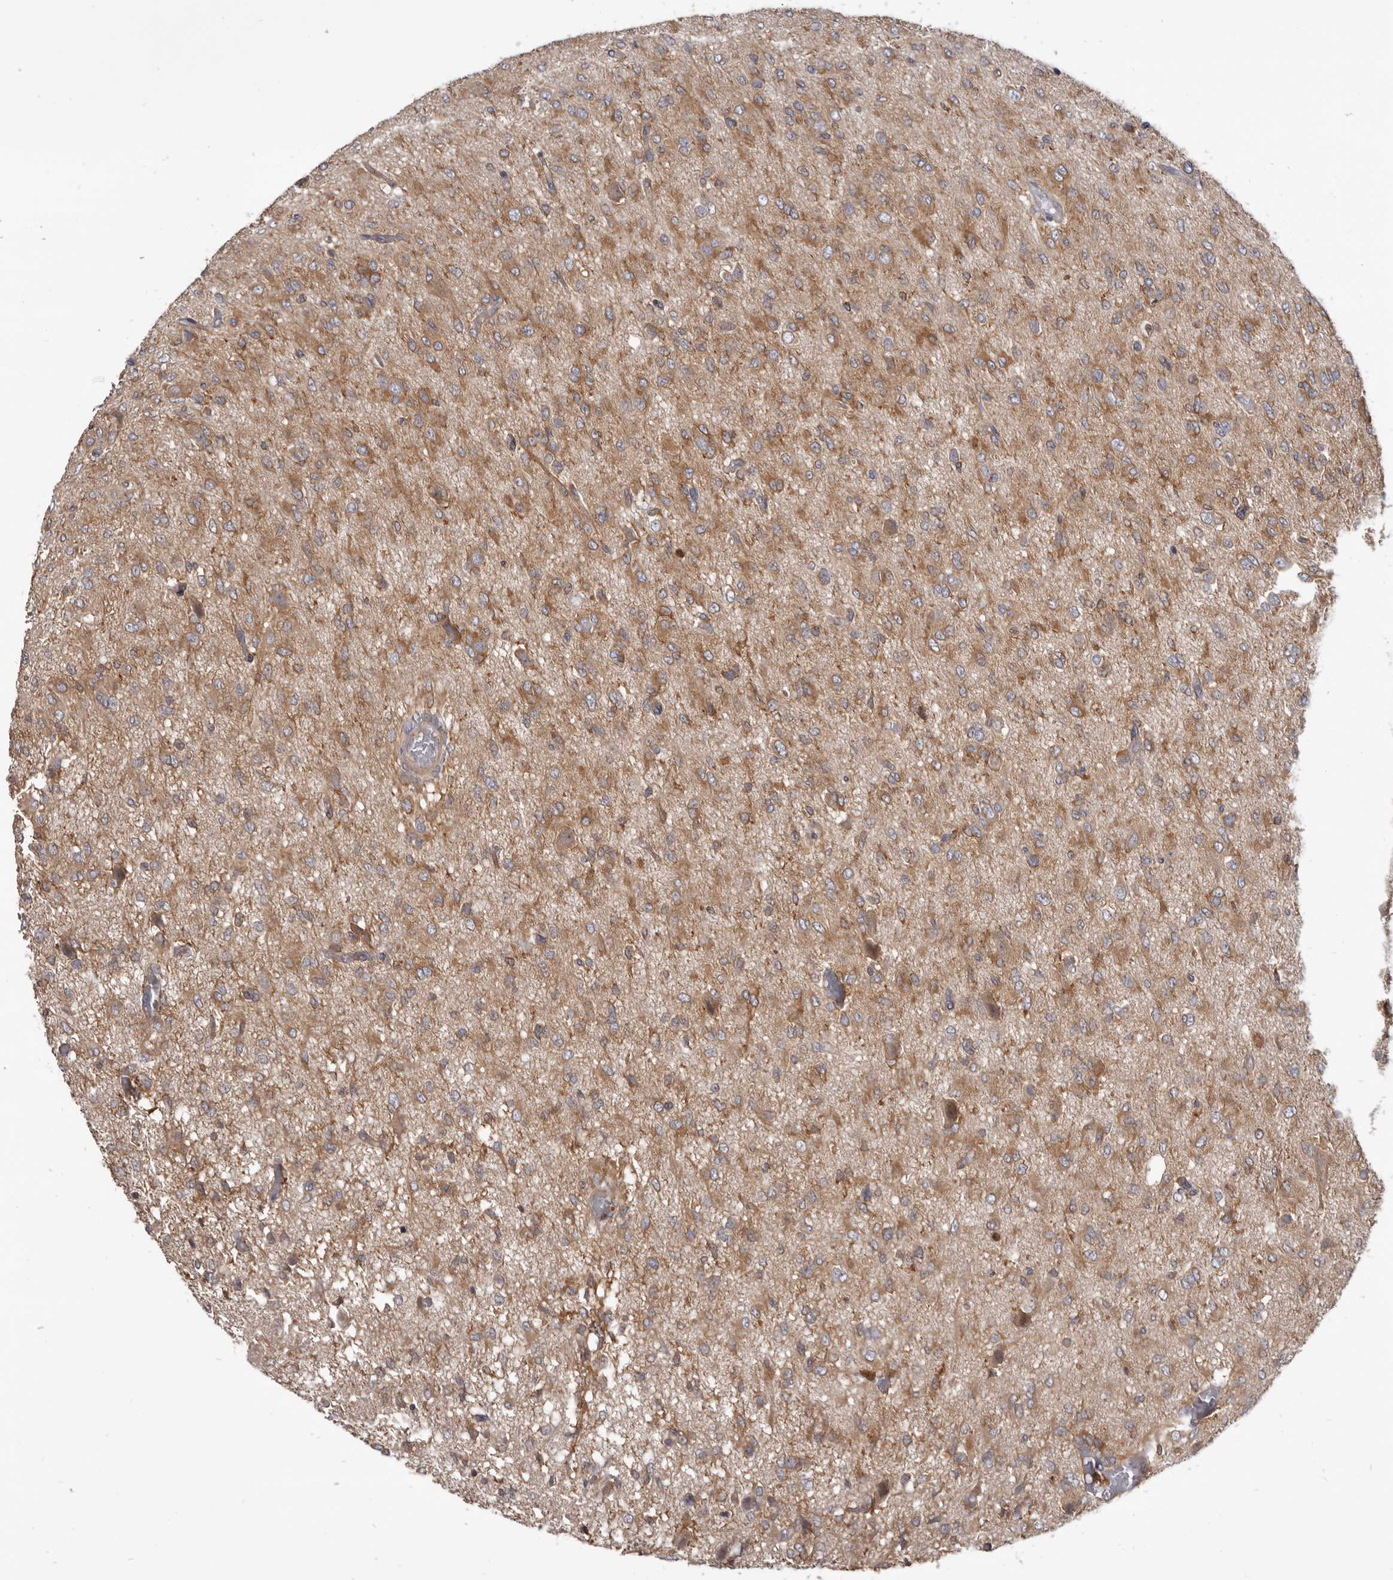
{"staining": {"intensity": "moderate", "quantity": ">75%", "location": "cytoplasmic/membranous"}, "tissue": "glioma", "cell_type": "Tumor cells", "image_type": "cancer", "snomed": [{"axis": "morphology", "description": "Glioma, malignant, High grade"}, {"axis": "topography", "description": "Brain"}], "caption": "IHC (DAB) staining of glioma demonstrates moderate cytoplasmic/membranous protein expression in about >75% of tumor cells. The protein of interest is shown in brown color, while the nuclei are stained blue.", "gene": "CBL", "patient": {"sex": "female", "age": 59}}